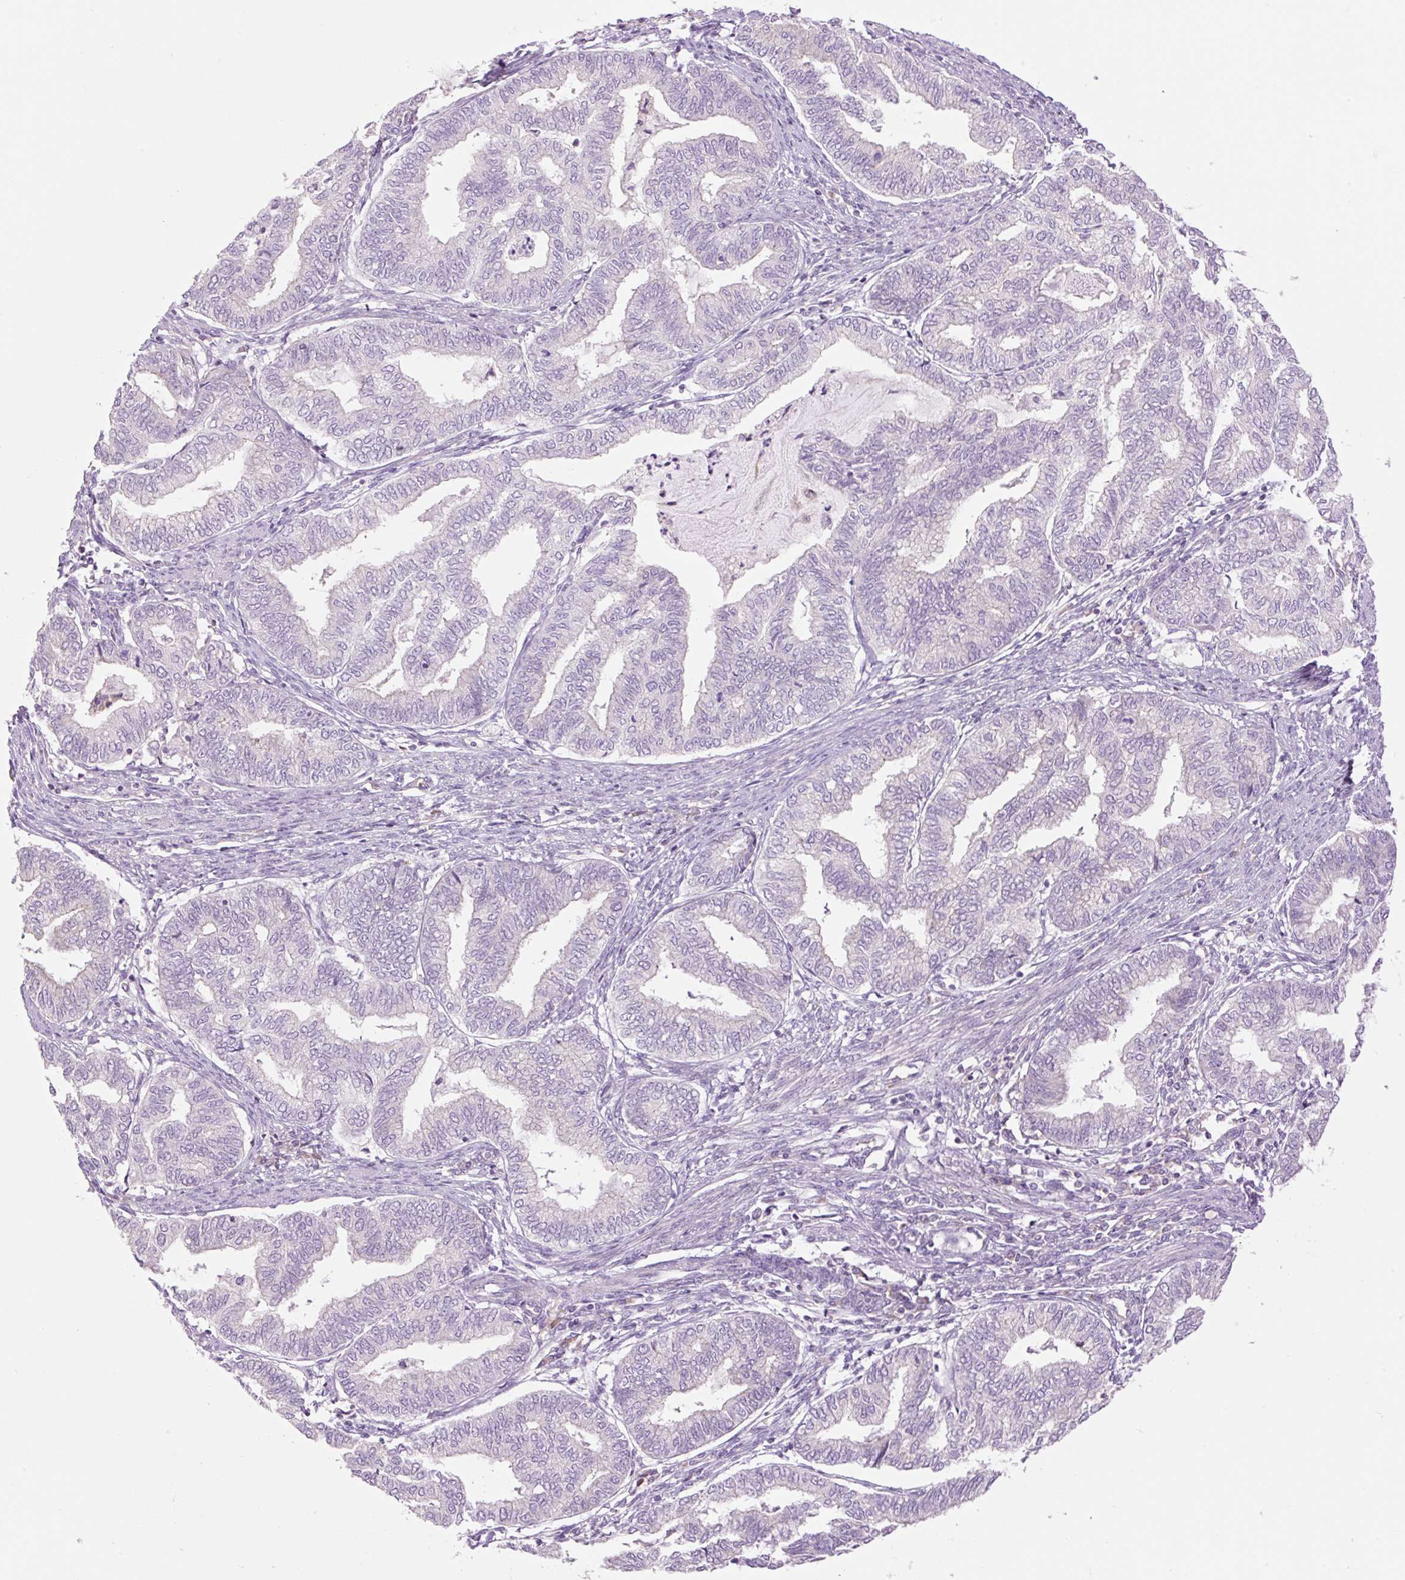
{"staining": {"intensity": "negative", "quantity": "none", "location": "none"}, "tissue": "endometrial cancer", "cell_type": "Tumor cells", "image_type": "cancer", "snomed": [{"axis": "morphology", "description": "Adenocarcinoma, NOS"}, {"axis": "topography", "description": "Endometrium"}], "caption": "Immunohistochemistry of adenocarcinoma (endometrial) shows no staining in tumor cells.", "gene": "GRID2", "patient": {"sex": "female", "age": 79}}